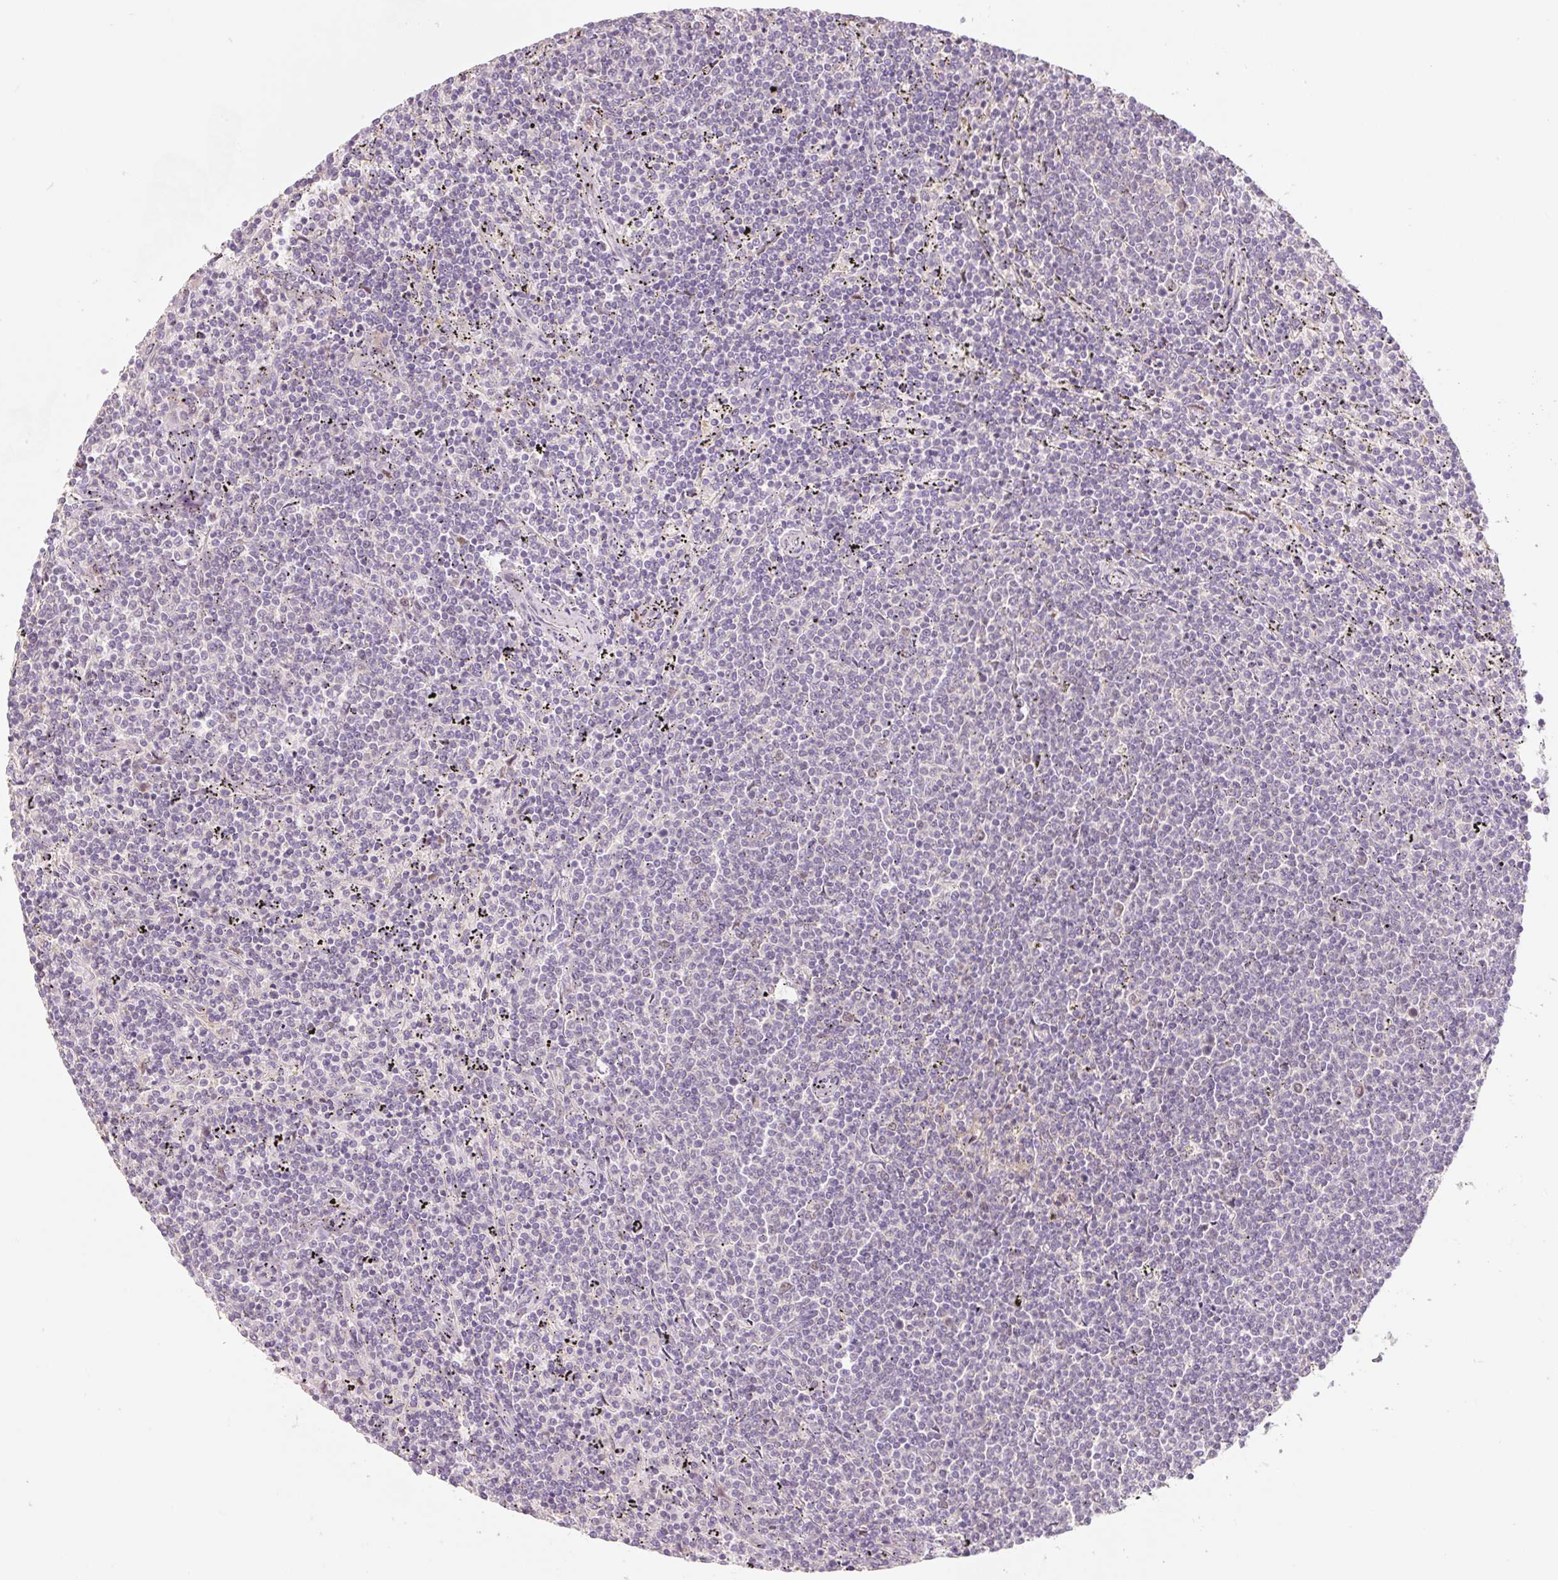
{"staining": {"intensity": "negative", "quantity": "none", "location": "none"}, "tissue": "lymphoma", "cell_type": "Tumor cells", "image_type": "cancer", "snomed": [{"axis": "morphology", "description": "Malignant lymphoma, non-Hodgkin's type, Low grade"}, {"axis": "topography", "description": "Spleen"}], "caption": "Photomicrograph shows no significant protein expression in tumor cells of low-grade malignant lymphoma, non-Hodgkin's type. (Brightfield microscopy of DAB (3,3'-diaminobenzidine) immunohistochemistry at high magnification).", "gene": "MIA2", "patient": {"sex": "female", "age": 50}}